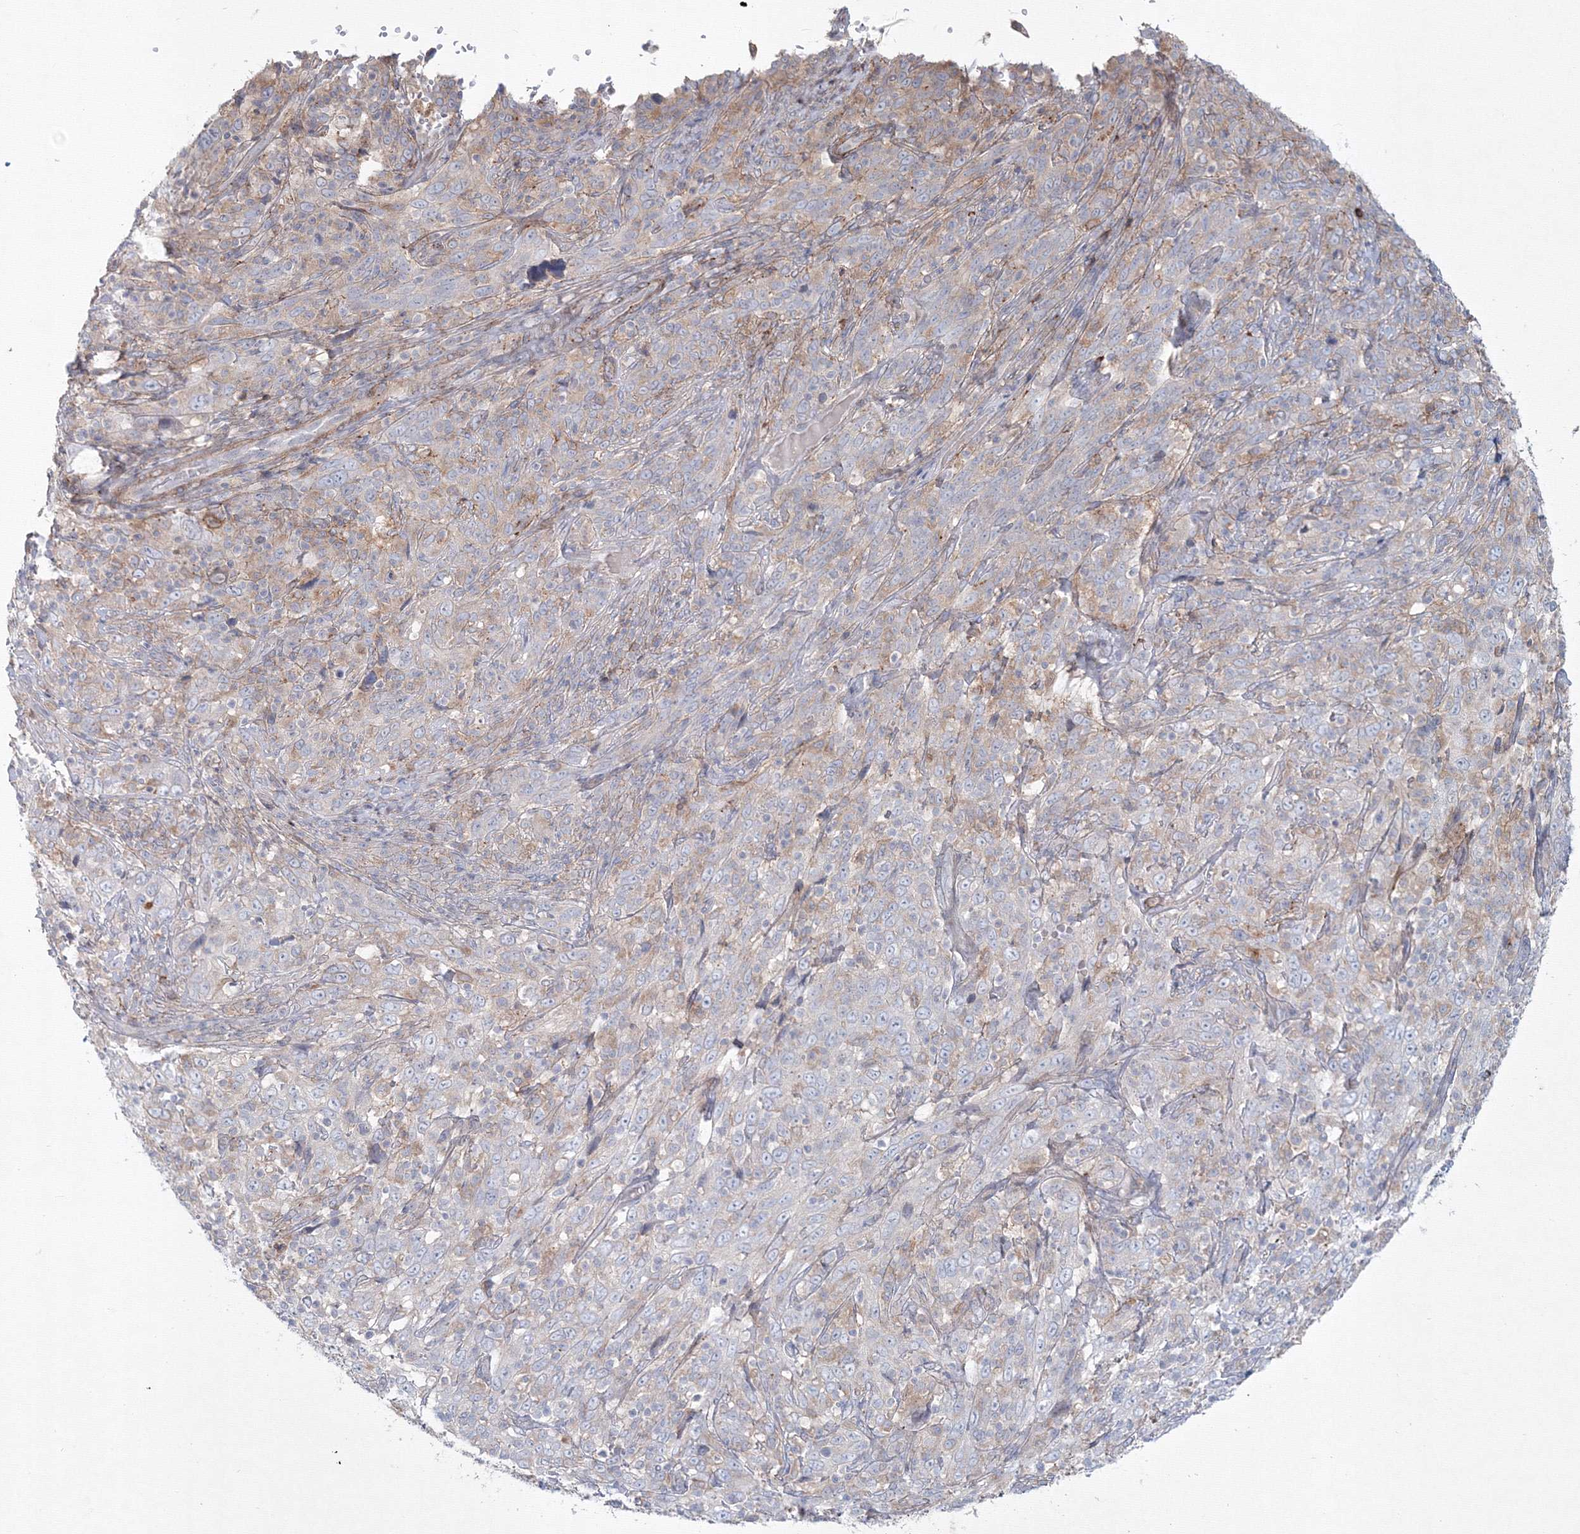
{"staining": {"intensity": "negative", "quantity": "none", "location": "none"}, "tissue": "cervical cancer", "cell_type": "Tumor cells", "image_type": "cancer", "snomed": [{"axis": "morphology", "description": "Squamous cell carcinoma, NOS"}, {"axis": "topography", "description": "Cervix"}], "caption": "Cervical cancer (squamous cell carcinoma) was stained to show a protein in brown. There is no significant expression in tumor cells.", "gene": "SH3PXD2A", "patient": {"sex": "female", "age": 46}}